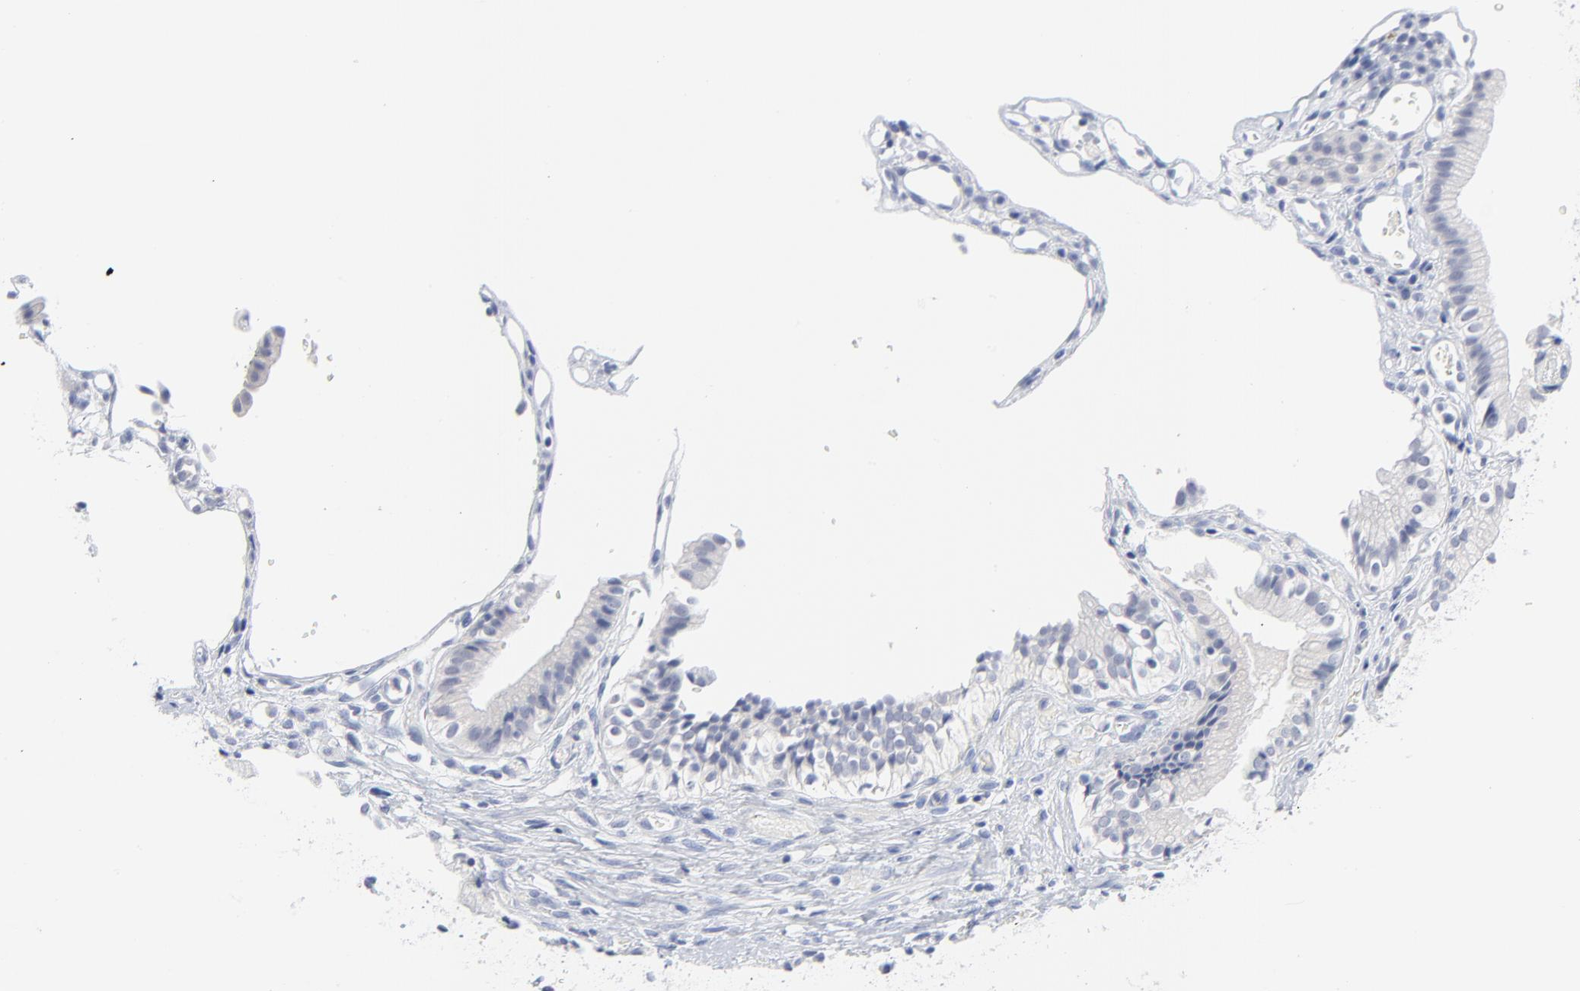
{"staining": {"intensity": "negative", "quantity": "none", "location": "none"}, "tissue": "gallbladder", "cell_type": "Glandular cells", "image_type": "normal", "snomed": [{"axis": "morphology", "description": "Normal tissue, NOS"}, {"axis": "topography", "description": "Gallbladder"}], "caption": "There is no significant positivity in glandular cells of gallbladder.", "gene": "CLEC4G", "patient": {"sex": "male", "age": 65}}